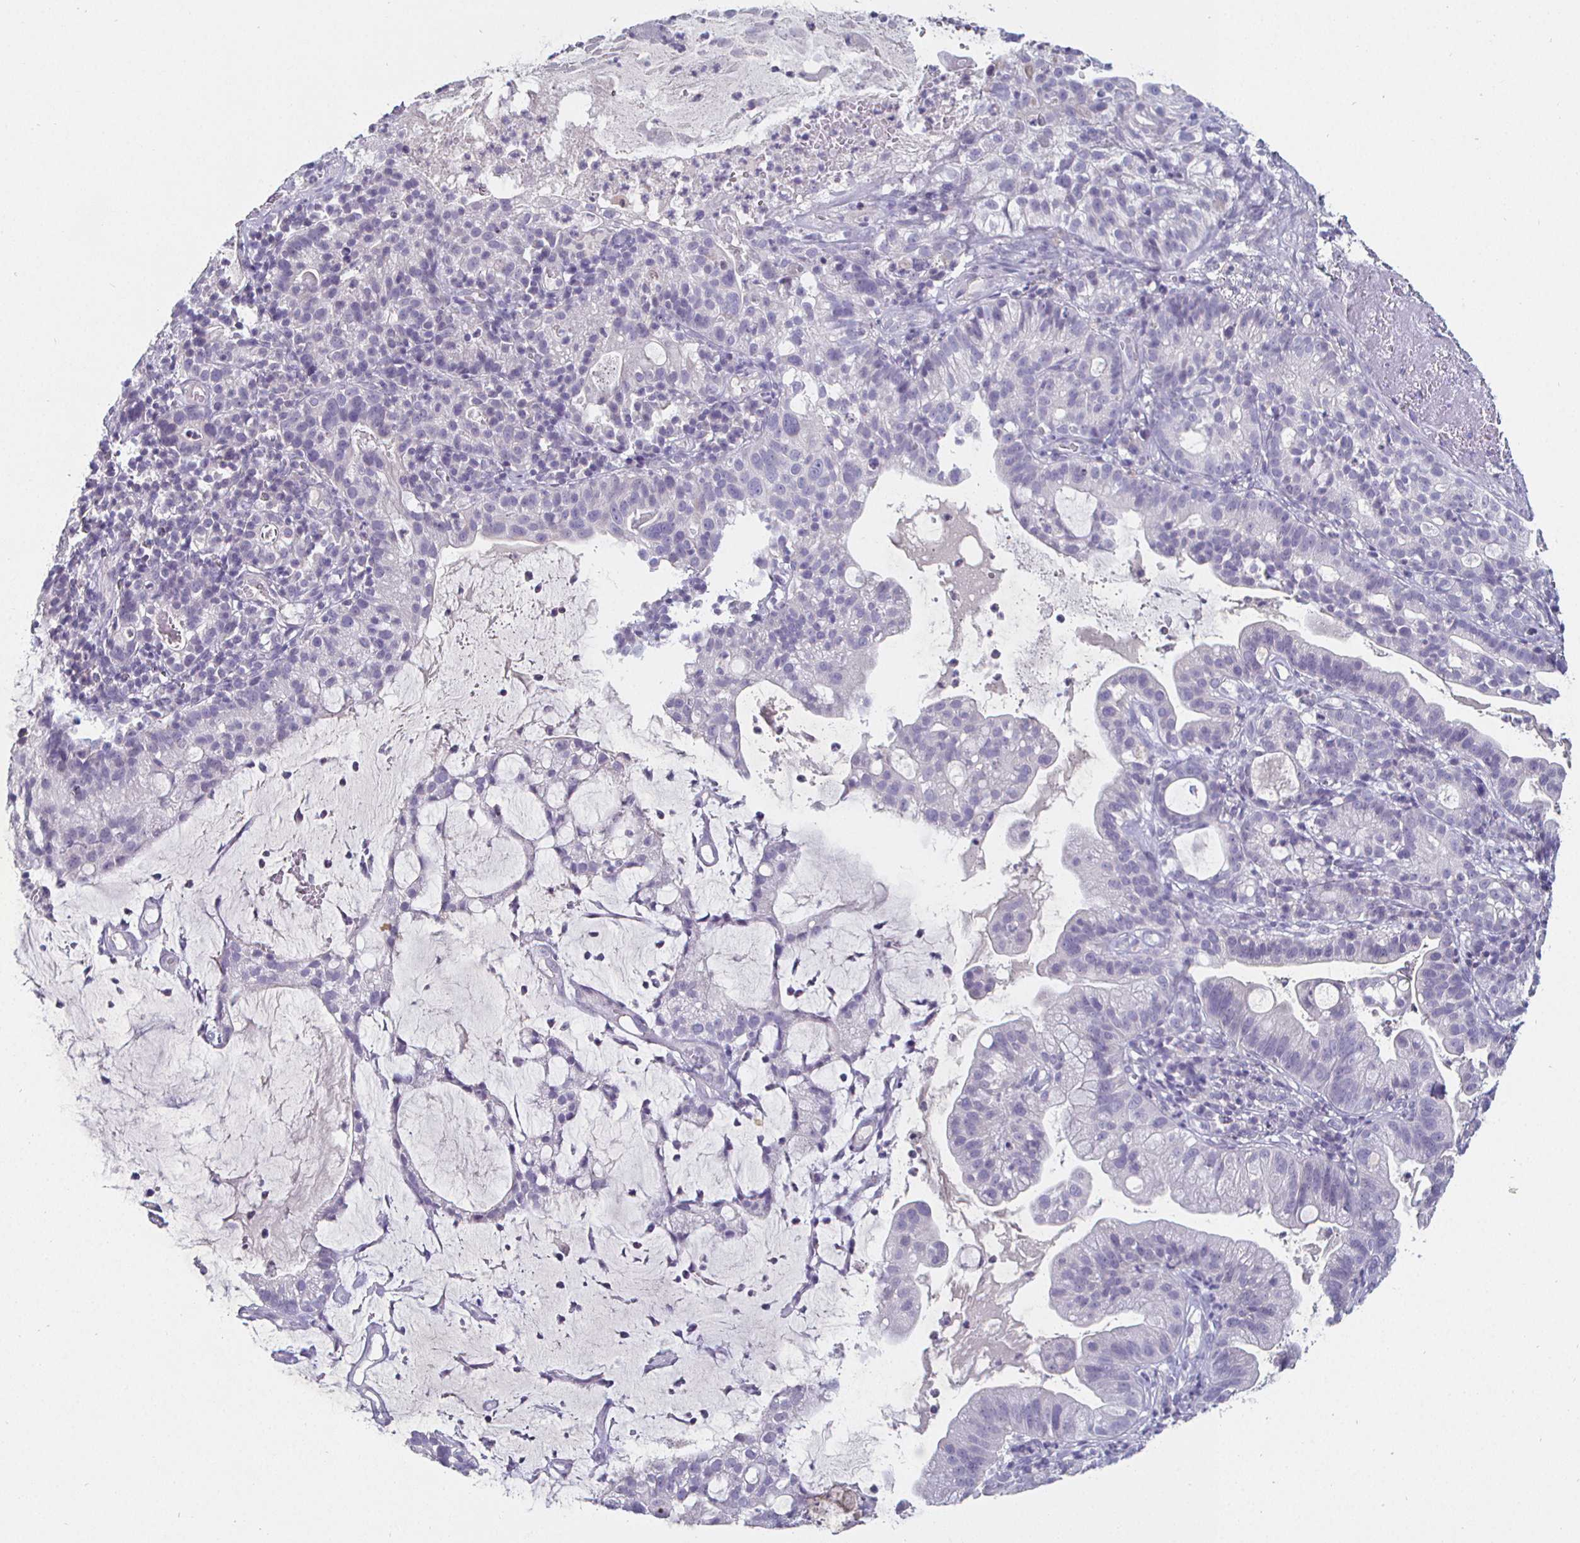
{"staining": {"intensity": "negative", "quantity": "none", "location": "none"}, "tissue": "cervical cancer", "cell_type": "Tumor cells", "image_type": "cancer", "snomed": [{"axis": "morphology", "description": "Adenocarcinoma, NOS"}, {"axis": "topography", "description": "Cervix"}], "caption": "There is no significant expression in tumor cells of cervical adenocarcinoma.", "gene": "ENPP1", "patient": {"sex": "female", "age": 41}}